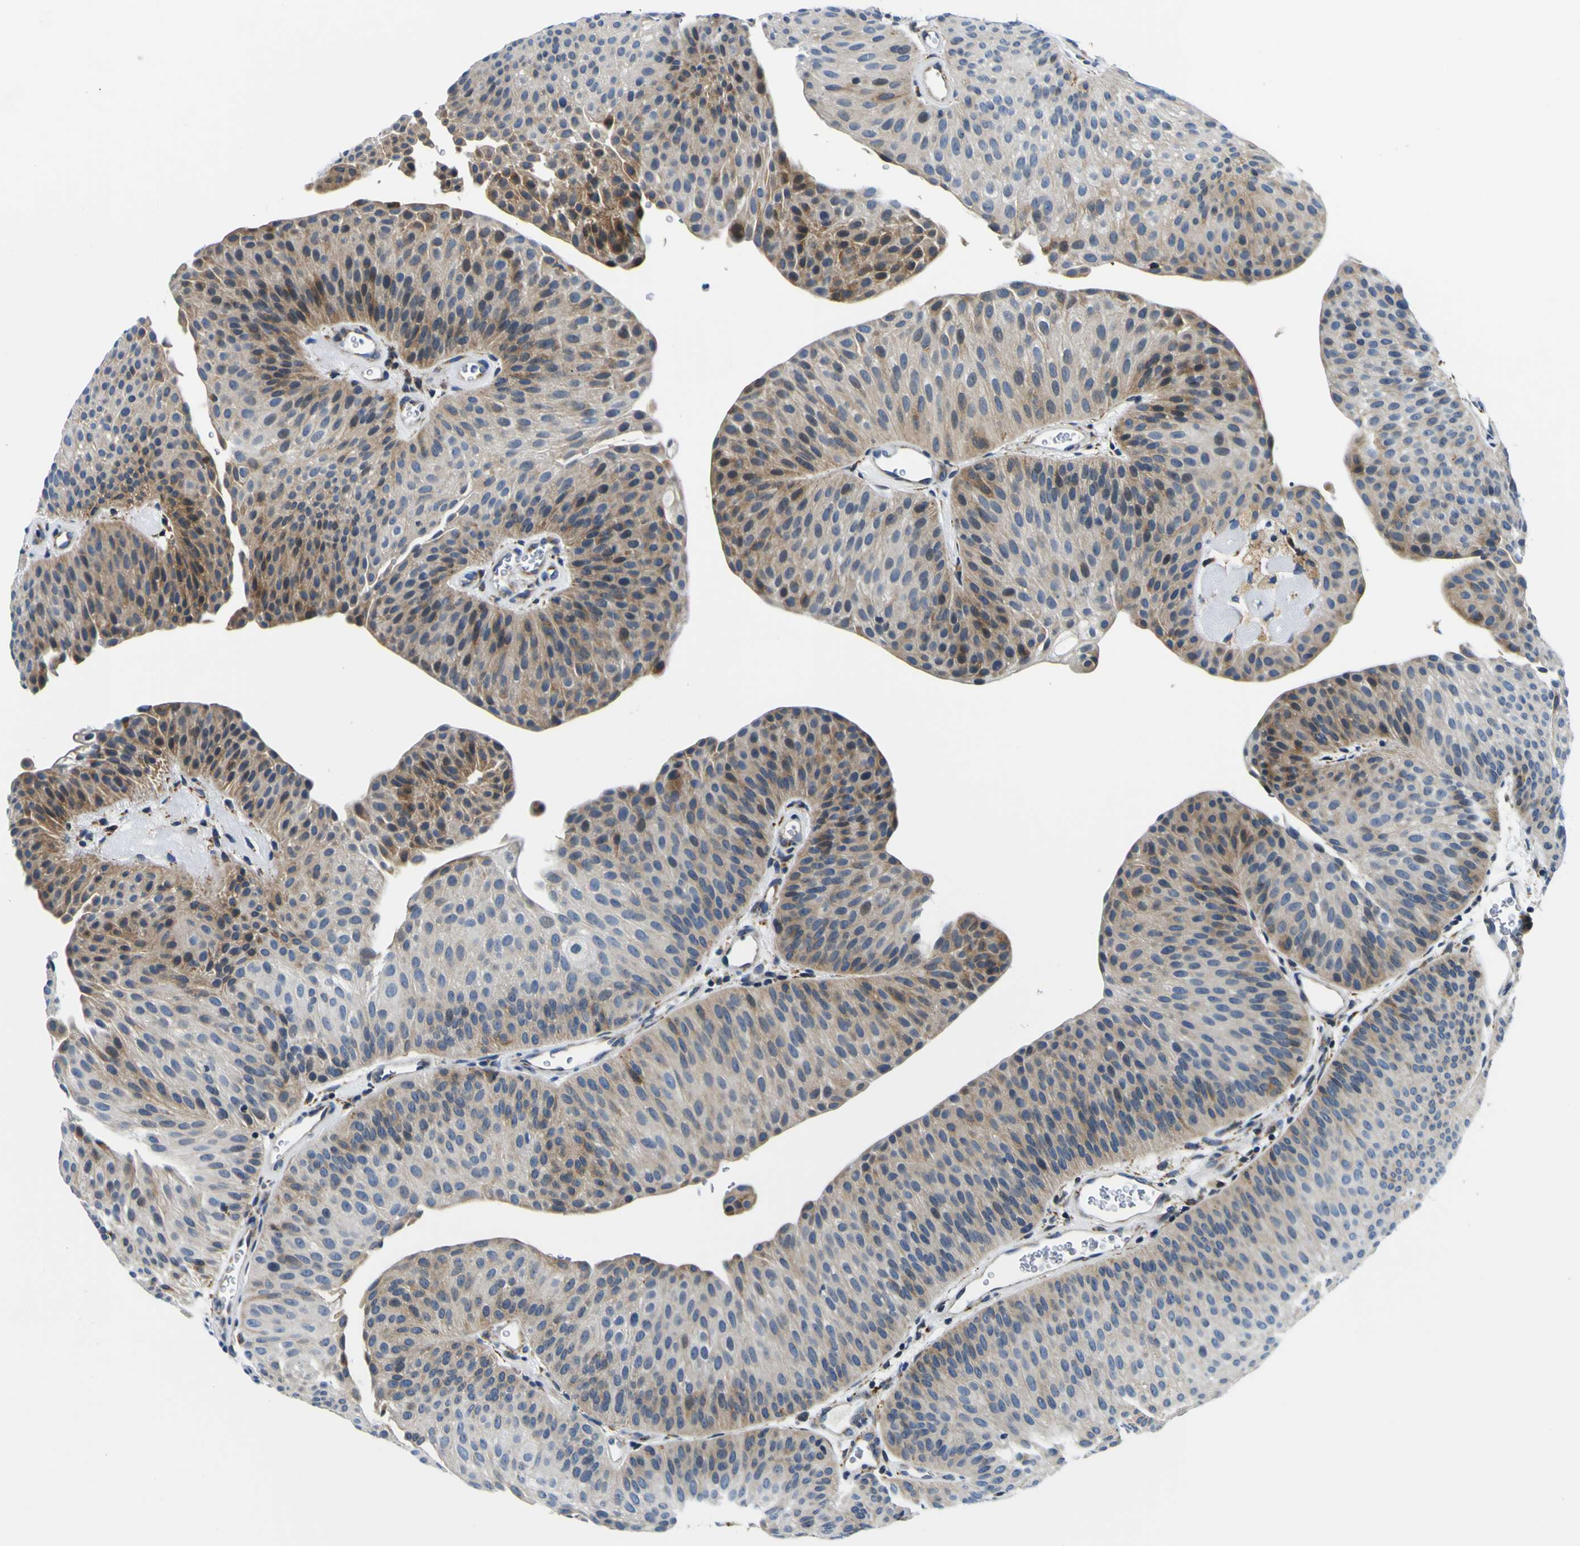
{"staining": {"intensity": "moderate", "quantity": "25%-75%", "location": "cytoplasmic/membranous"}, "tissue": "urothelial cancer", "cell_type": "Tumor cells", "image_type": "cancer", "snomed": [{"axis": "morphology", "description": "Urothelial carcinoma, Low grade"}, {"axis": "topography", "description": "Urinary bladder"}], "caption": "Human urothelial carcinoma (low-grade) stained for a protein (brown) shows moderate cytoplasmic/membranous positive positivity in approximately 25%-75% of tumor cells.", "gene": "NLRP3", "patient": {"sex": "female", "age": 60}}